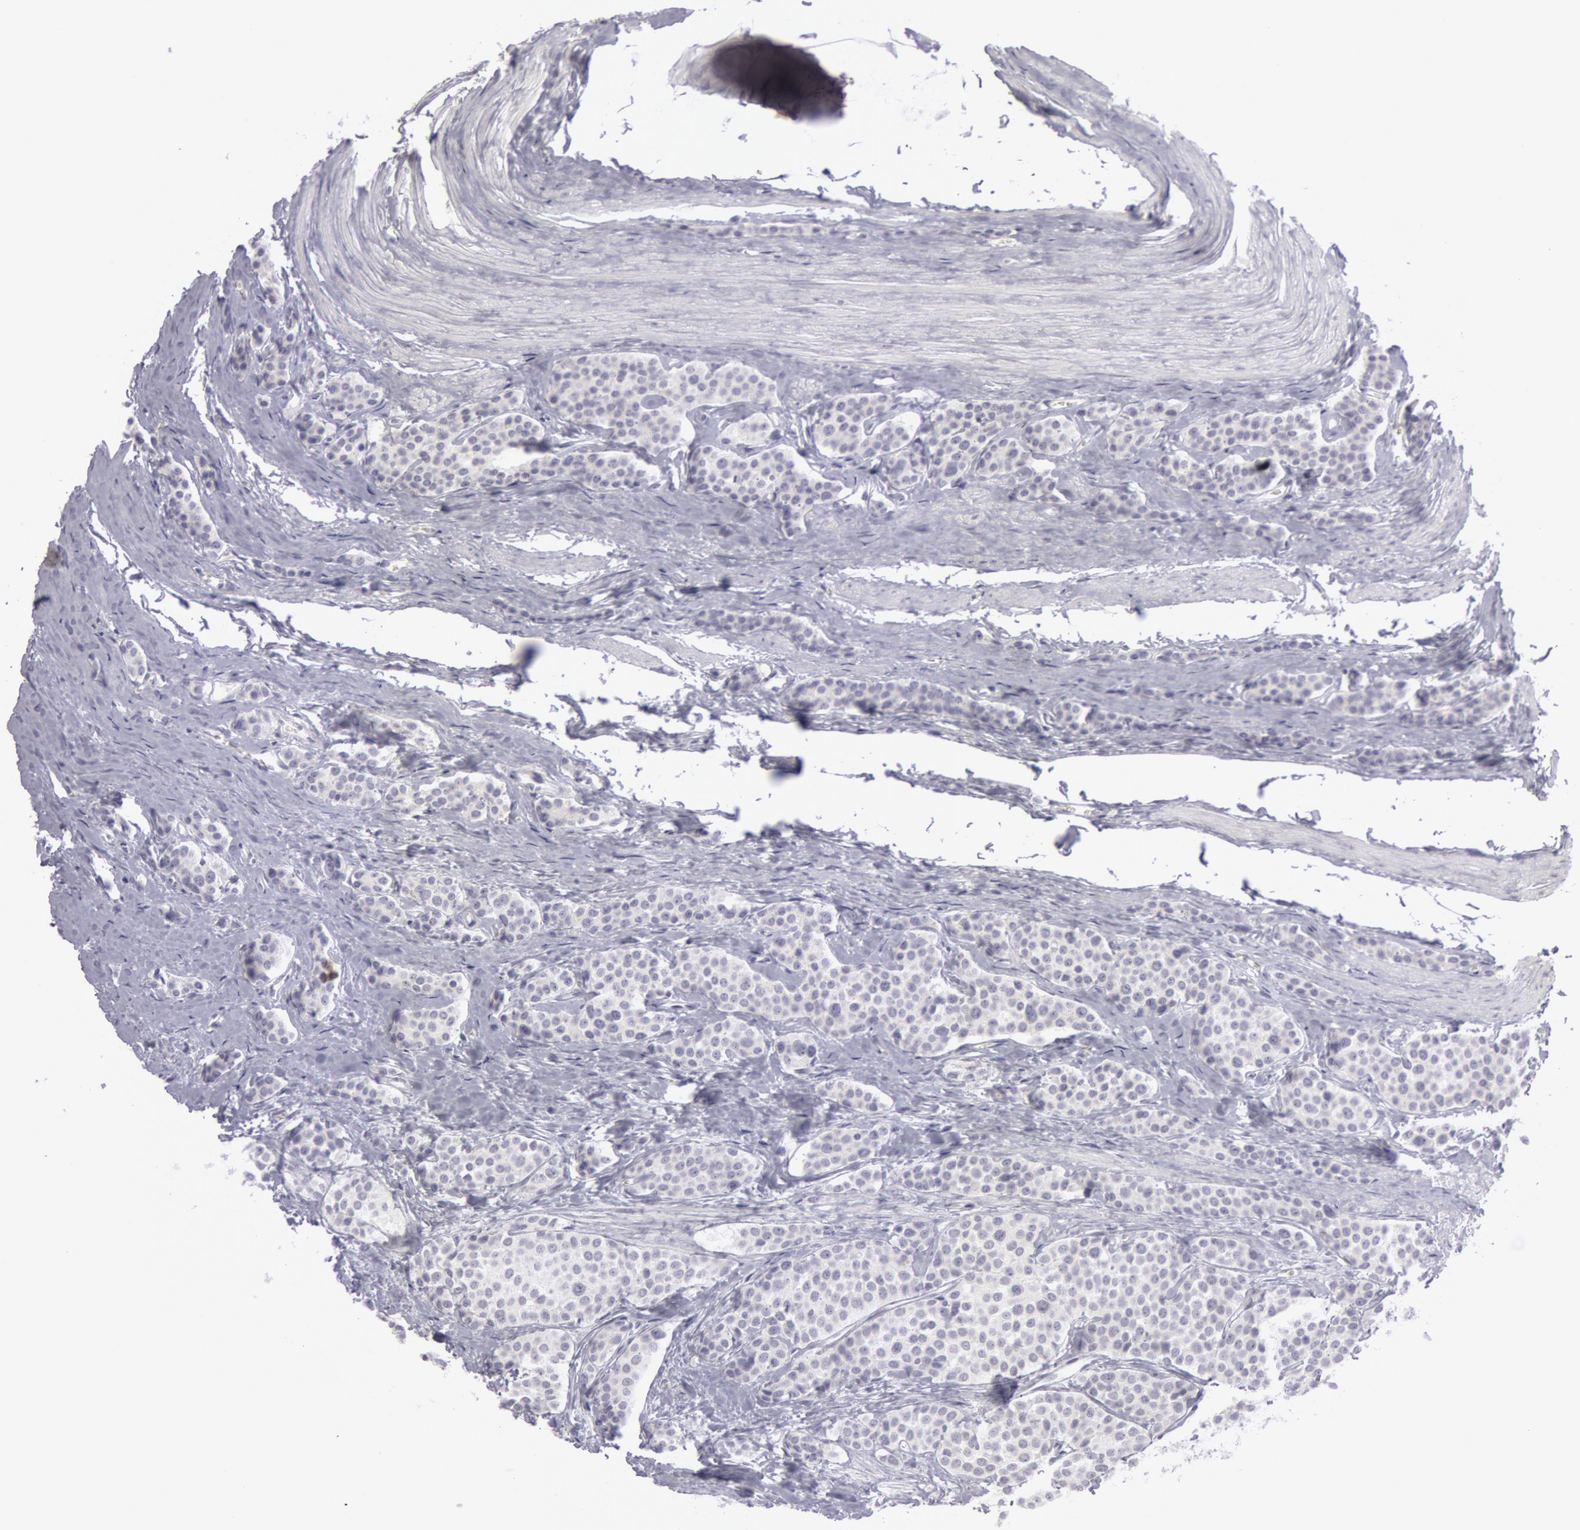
{"staining": {"intensity": "negative", "quantity": "none", "location": "none"}, "tissue": "carcinoid", "cell_type": "Tumor cells", "image_type": "cancer", "snomed": [{"axis": "morphology", "description": "Carcinoid, malignant, NOS"}, {"axis": "topography", "description": "Small intestine"}], "caption": "DAB immunohistochemical staining of carcinoid demonstrates no significant positivity in tumor cells. The staining was performed using DAB (3,3'-diaminobenzidine) to visualize the protein expression in brown, while the nuclei were stained in blue with hematoxylin (Magnification: 20x).", "gene": "KRT16", "patient": {"sex": "male", "age": 60}}